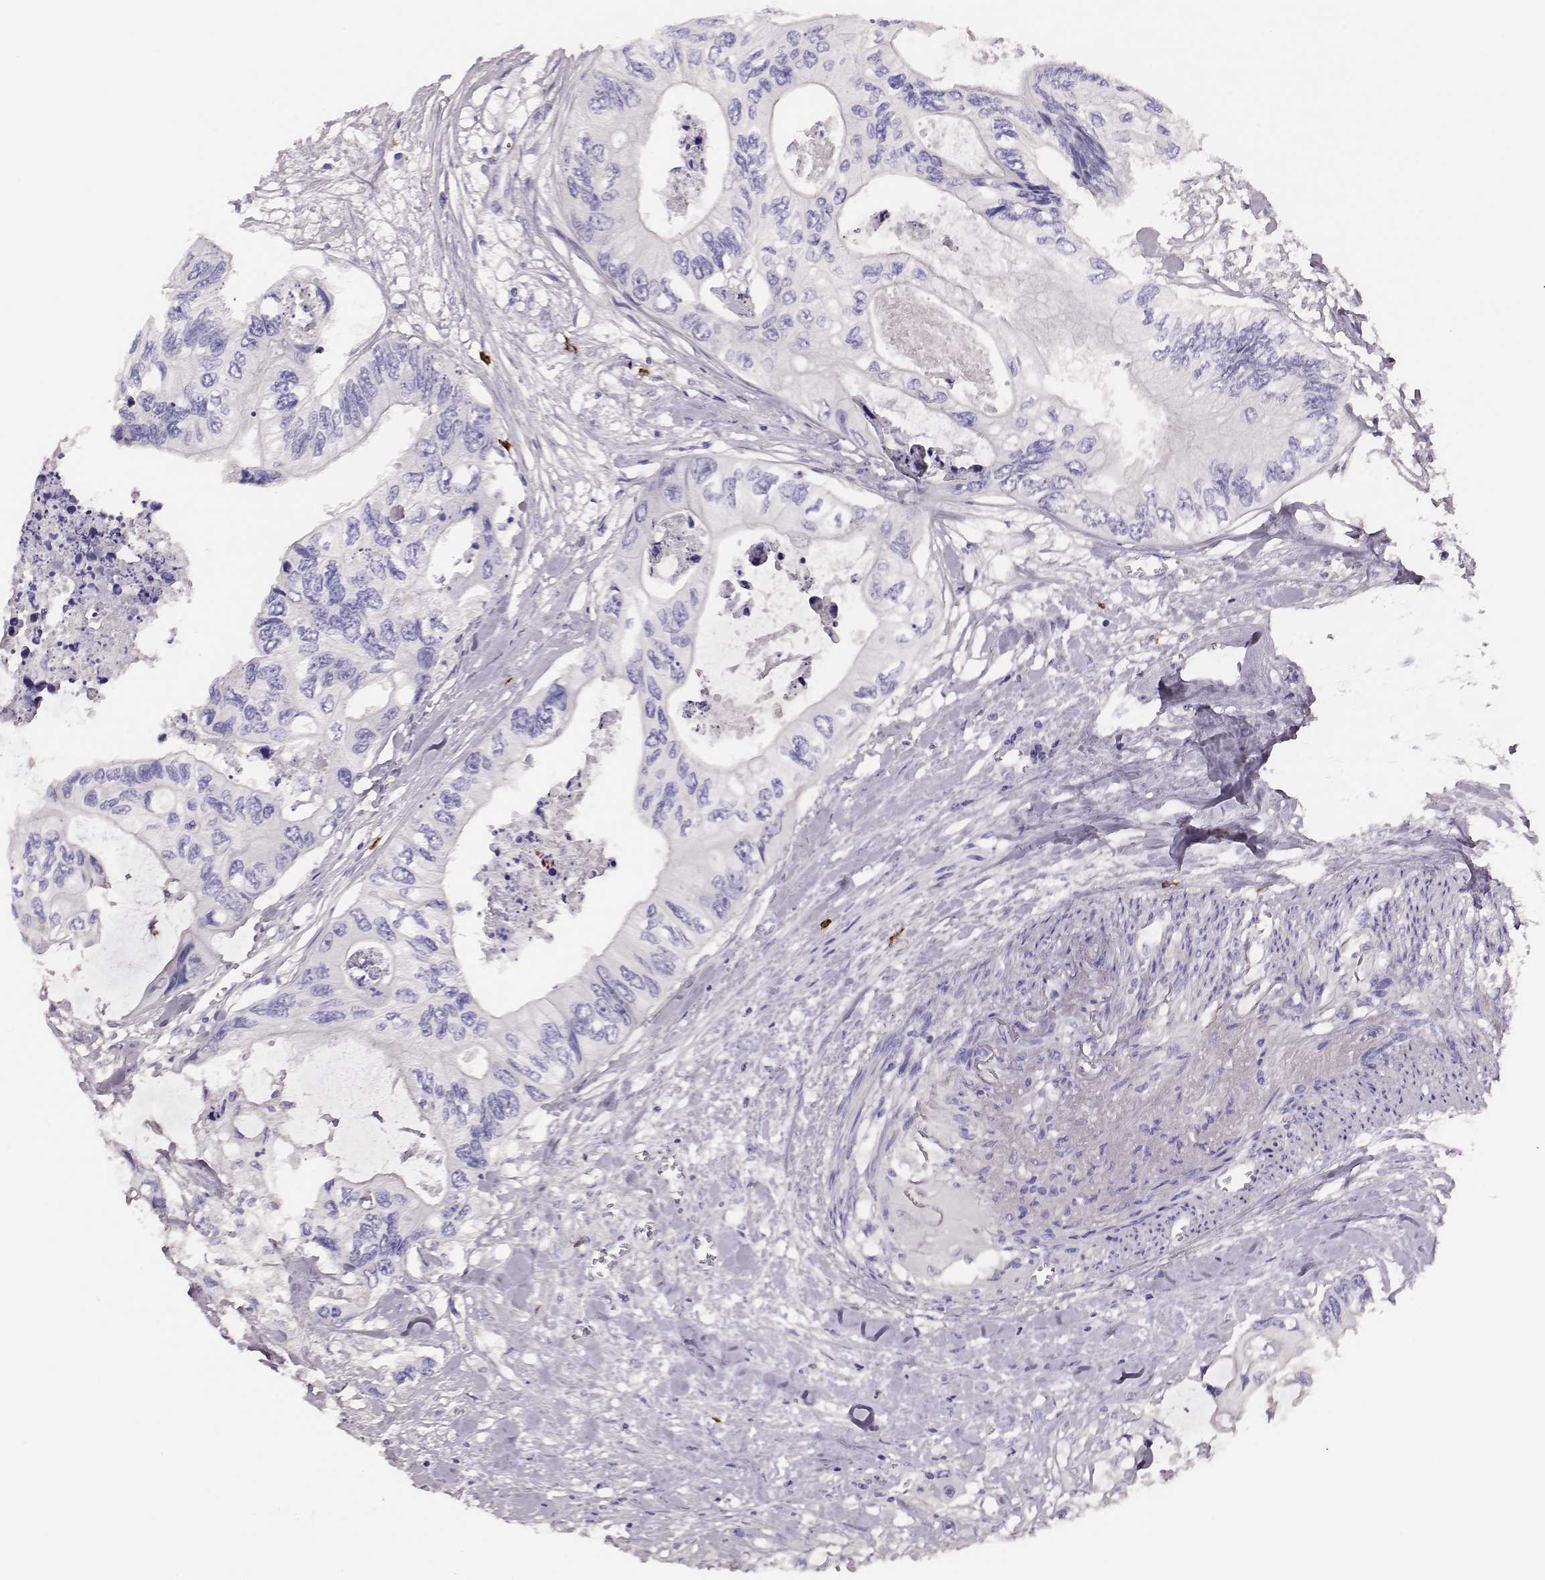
{"staining": {"intensity": "negative", "quantity": "none", "location": "none"}, "tissue": "colorectal cancer", "cell_type": "Tumor cells", "image_type": "cancer", "snomed": [{"axis": "morphology", "description": "Adenocarcinoma, NOS"}, {"axis": "topography", "description": "Rectum"}], "caption": "This is an immunohistochemistry histopathology image of colorectal cancer. There is no positivity in tumor cells.", "gene": "P2RY10", "patient": {"sex": "male", "age": 63}}